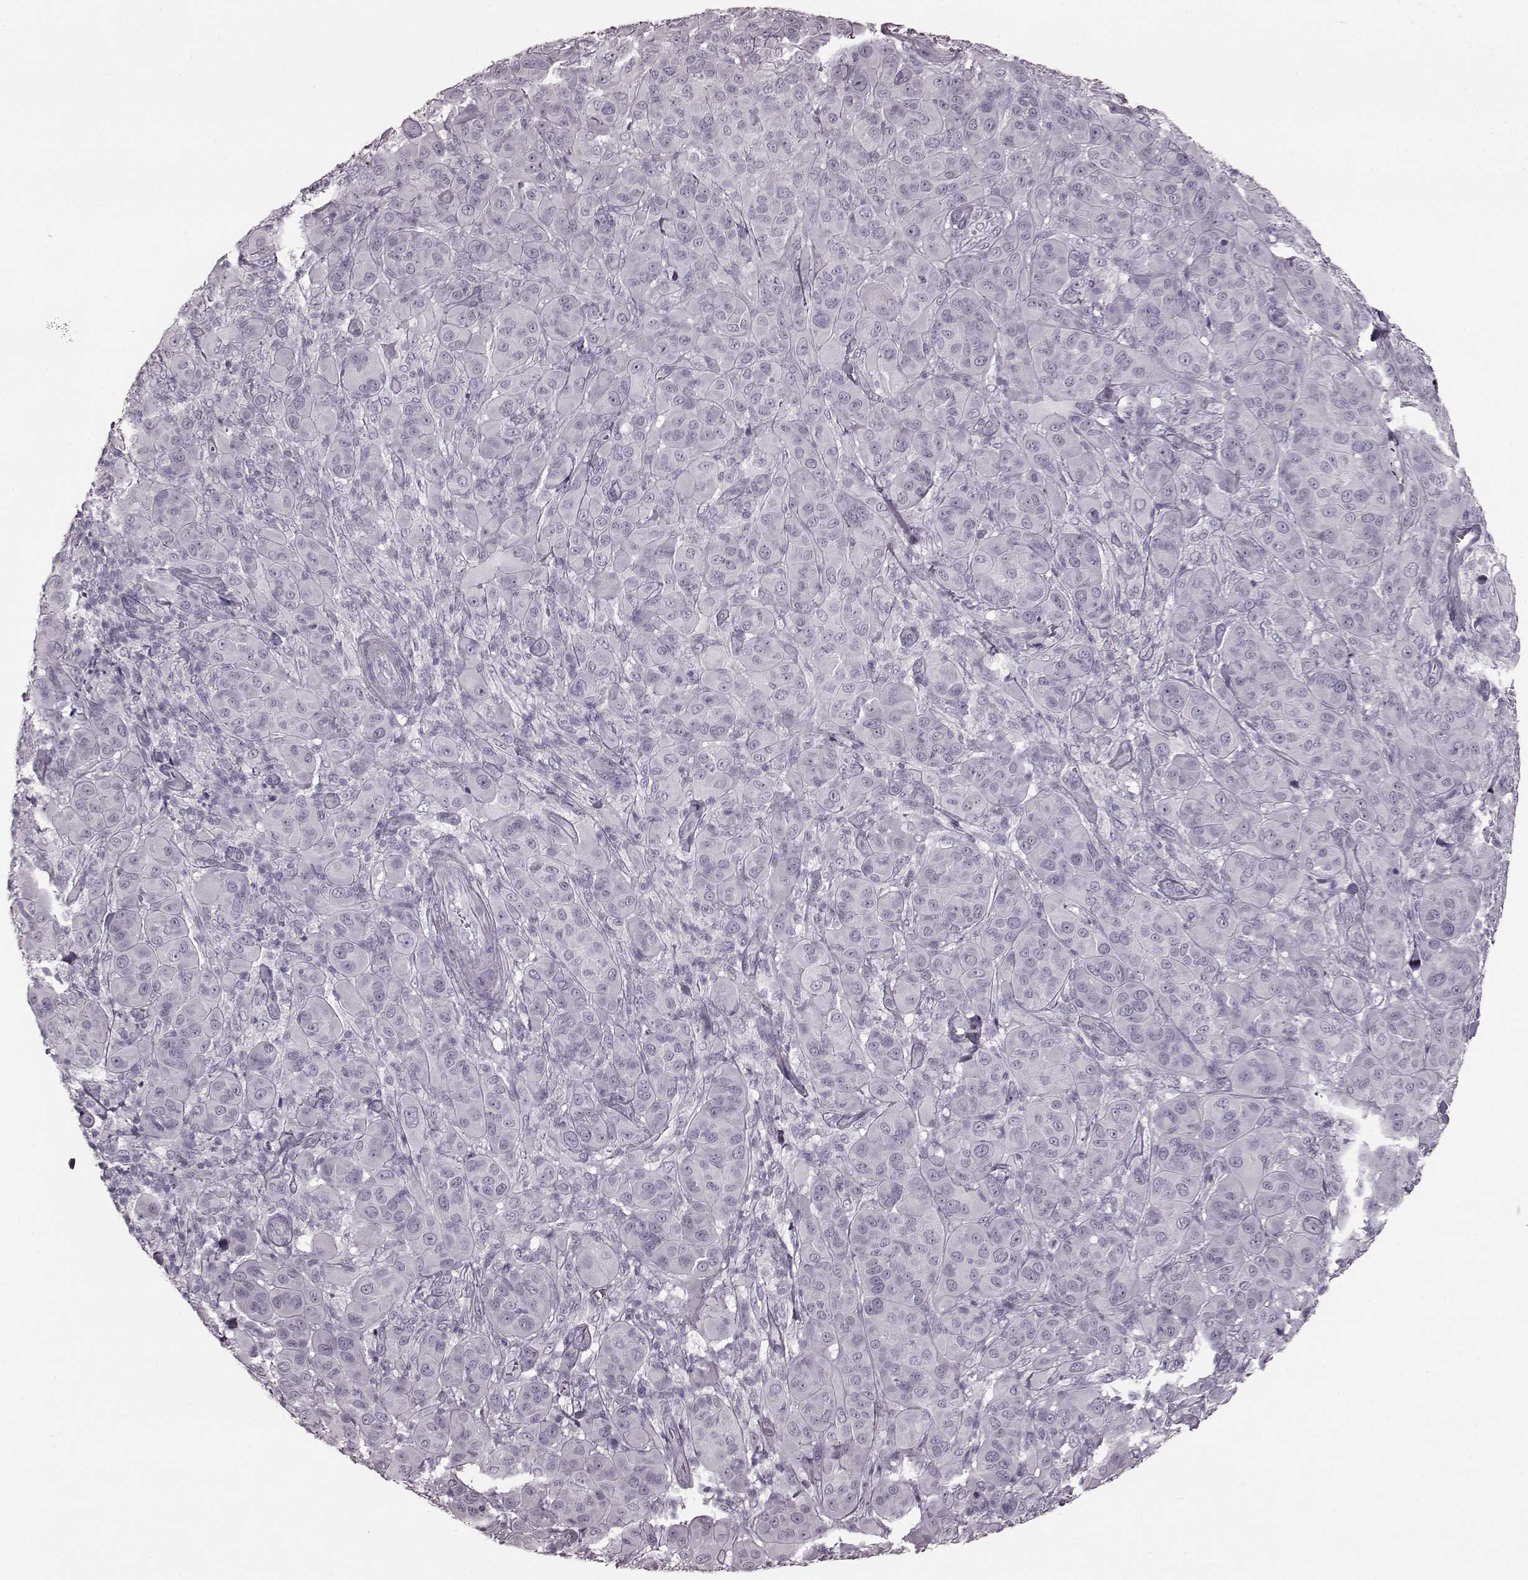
{"staining": {"intensity": "negative", "quantity": "none", "location": "none"}, "tissue": "melanoma", "cell_type": "Tumor cells", "image_type": "cancer", "snomed": [{"axis": "morphology", "description": "Malignant melanoma, NOS"}, {"axis": "topography", "description": "Skin"}], "caption": "Immunohistochemical staining of human malignant melanoma exhibits no significant expression in tumor cells.", "gene": "TRPM1", "patient": {"sex": "female", "age": 87}}